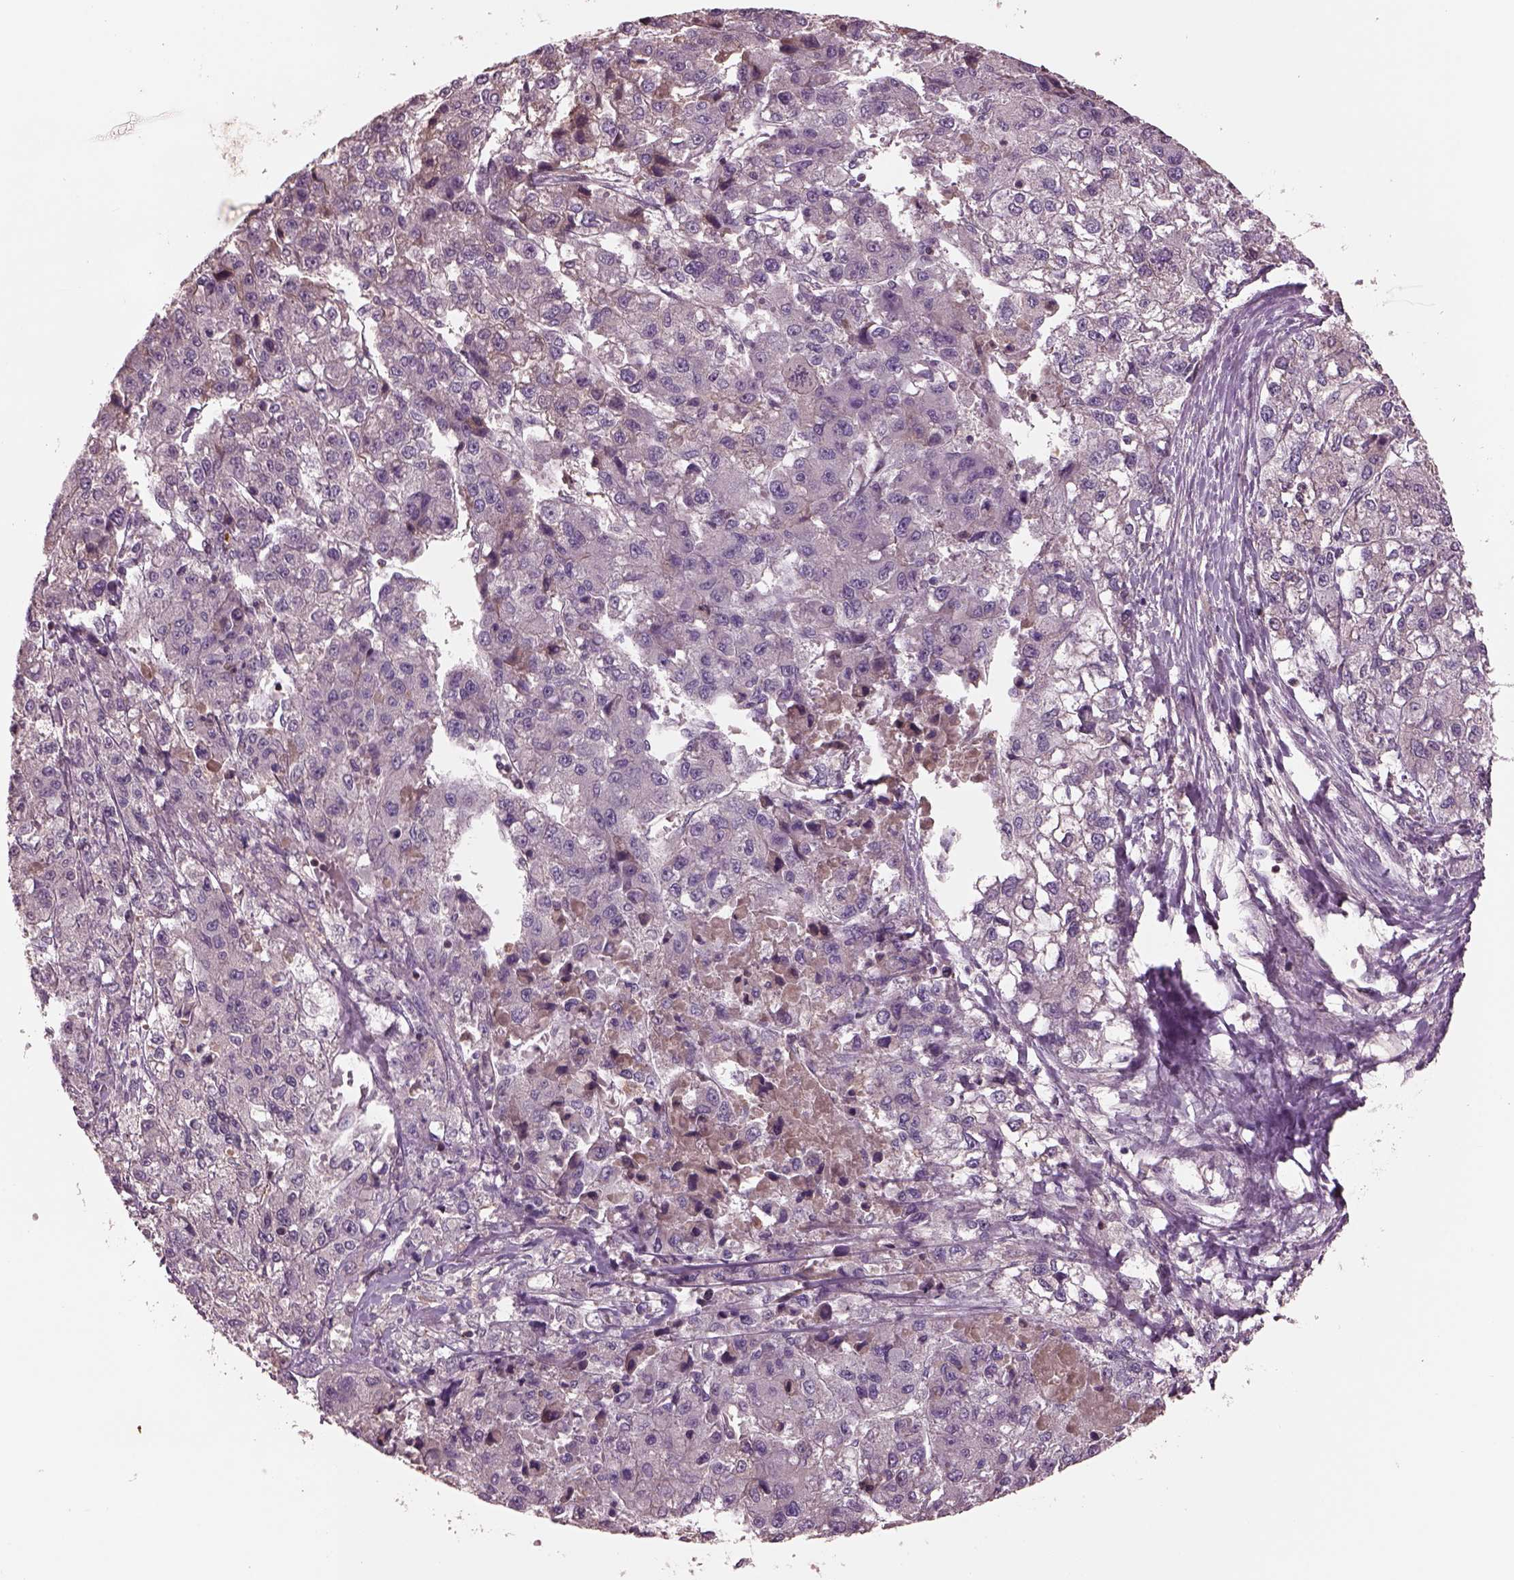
{"staining": {"intensity": "negative", "quantity": "none", "location": "none"}, "tissue": "liver cancer", "cell_type": "Tumor cells", "image_type": "cancer", "snomed": [{"axis": "morphology", "description": "Carcinoma, Hepatocellular, NOS"}, {"axis": "topography", "description": "Liver"}], "caption": "Immunohistochemistry of human hepatocellular carcinoma (liver) exhibits no staining in tumor cells.", "gene": "PTX4", "patient": {"sex": "male", "age": 56}}